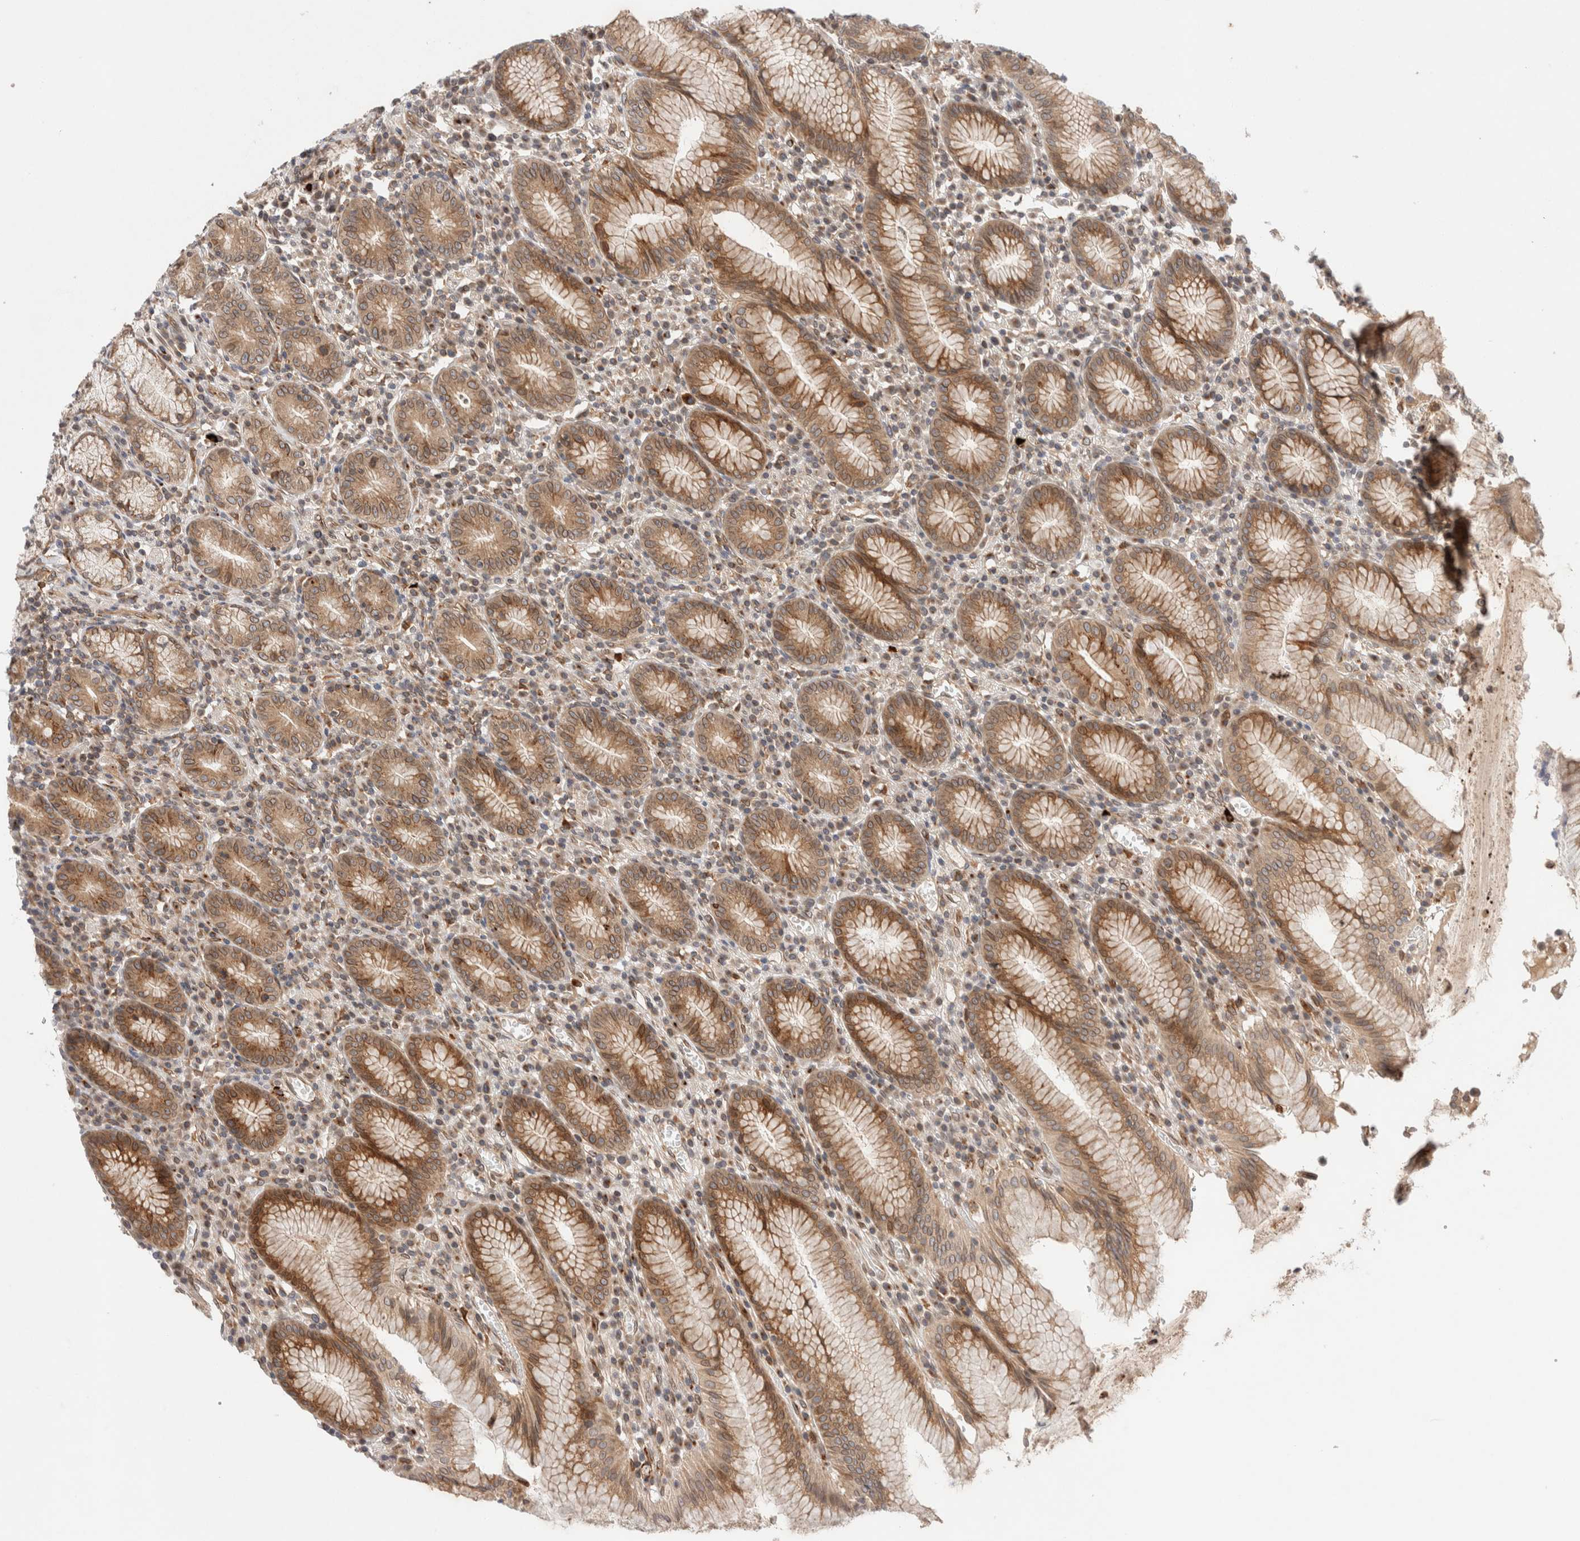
{"staining": {"intensity": "moderate", "quantity": ">75%", "location": "cytoplasmic/membranous"}, "tissue": "stomach", "cell_type": "Glandular cells", "image_type": "normal", "snomed": [{"axis": "morphology", "description": "Normal tissue, NOS"}, {"axis": "topography", "description": "Stomach"}], "caption": "Immunohistochemical staining of normal stomach shows moderate cytoplasmic/membranous protein expression in approximately >75% of glandular cells.", "gene": "GCN1", "patient": {"sex": "male", "age": 55}}